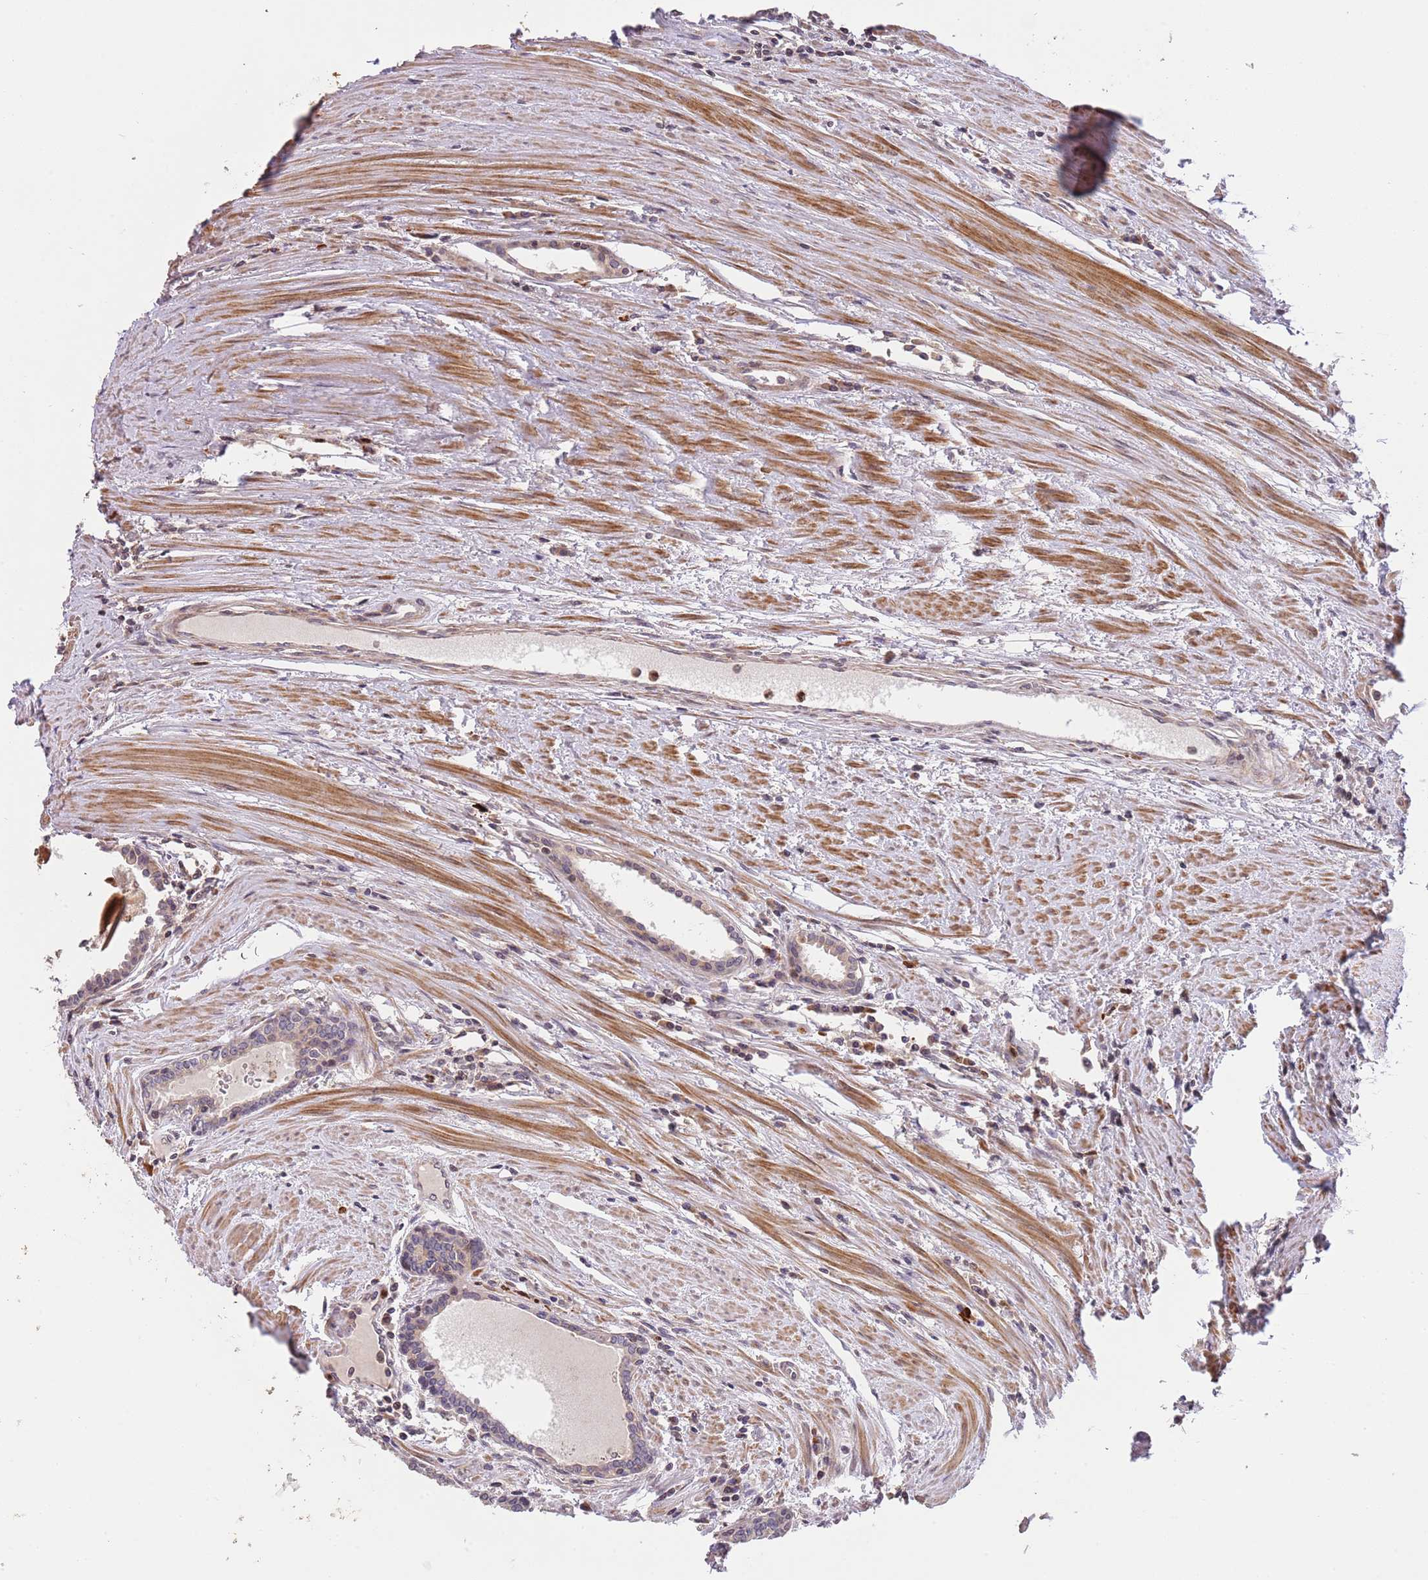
{"staining": {"intensity": "weak", "quantity": "25%-75%", "location": "cytoplasmic/membranous"}, "tissue": "prostate cancer", "cell_type": "Tumor cells", "image_type": "cancer", "snomed": [{"axis": "morphology", "description": "Adenocarcinoma, High grade"}, {"axis": "topography", "description": "Prostate"}], "caption": "Approximately 25%-75% of tumor cells in adenocarcinoma (high-grade) (prostate) display weak cytoplasmic/membranous protein expression as visualized by brown immunohistochemical staining.", "gene": "SLC16A4", "patient": {"sex": "male", "age": 68}}